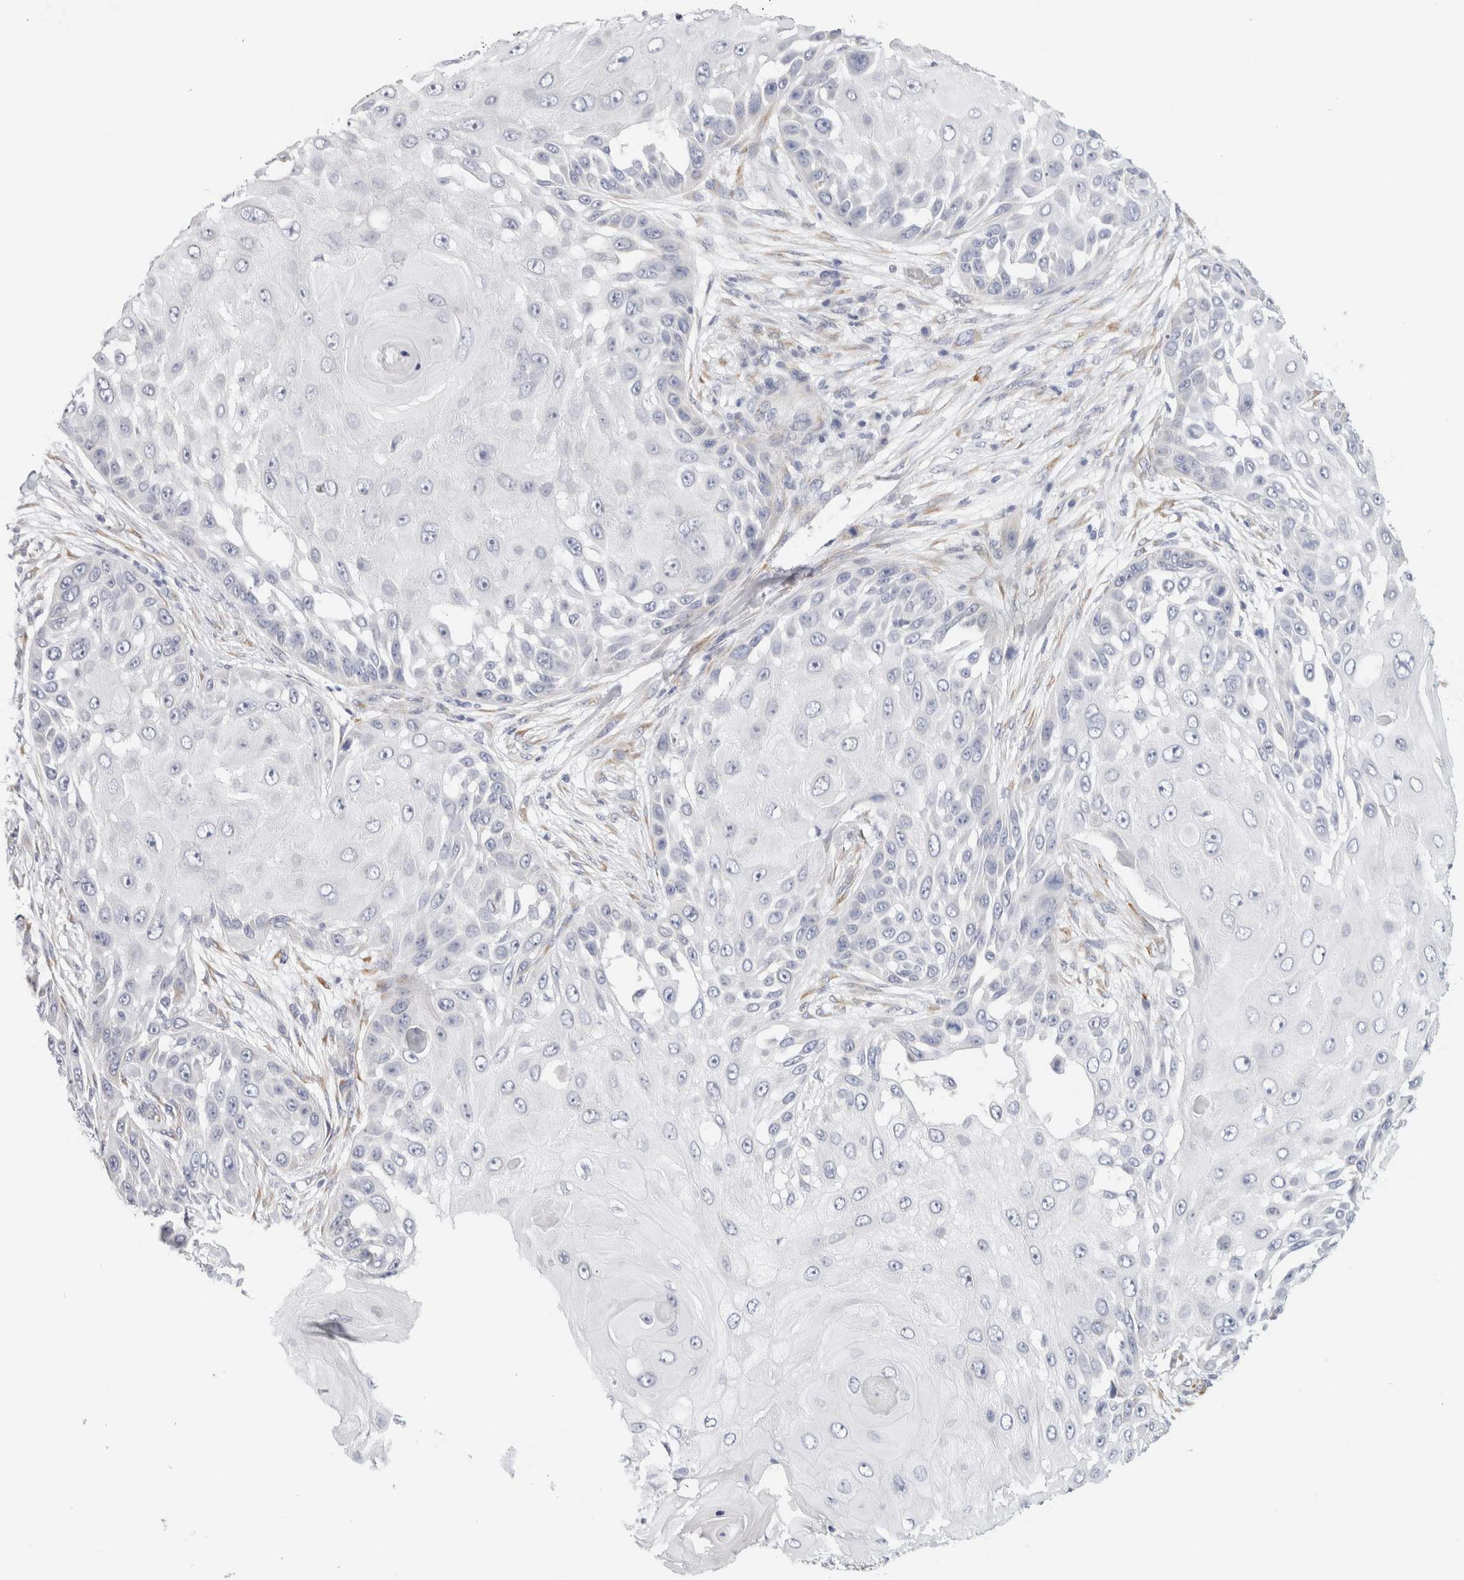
{"staining": {"intensity": "negative", "quantity": "none", "location": "none"}, "tissue": "skin cancer", "cell_type": "Tumor cells", "image_type": "cancer", "snomed": [{"axis": "morphology", "description": "Squamous cell carcinoma, NOS"}, {"axis": "topography", "description": "Skin"}], "caption": "The histopathology image shows no significant staining in tumor cells of skin cancer.", "gene": "RTN4", "patient": {"sex": "female", "age": 44}}